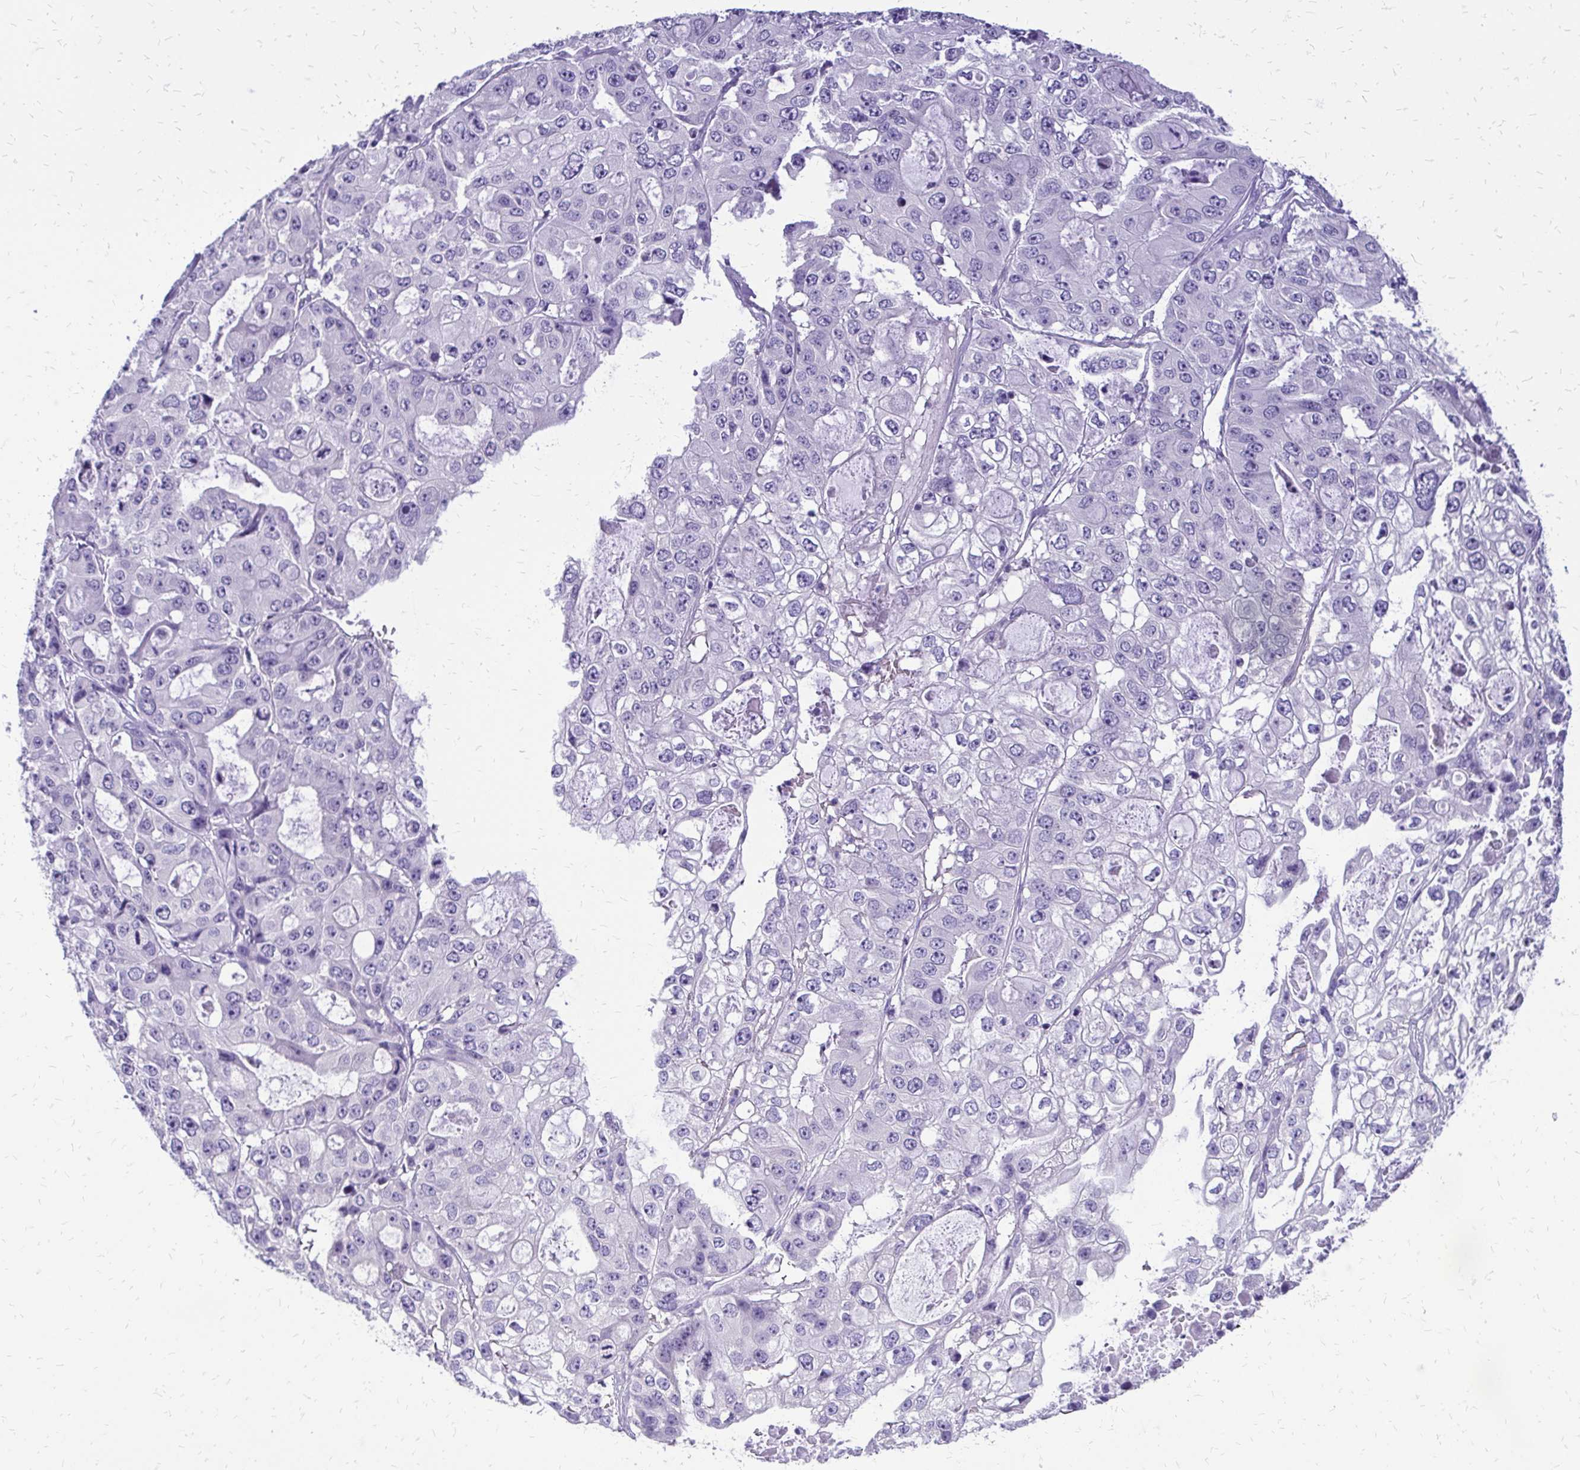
{"staining": {"intensity": "negative", "quantity": "none", "location": "none"}, "tissue": "ovarian cancer", "cell_type": "Tumor cells", "image_type": "cancer", "snomed": [{"axis": "morphology", "description": "Cystadenocarcinoma, serous, NOS"}, {"axis": "topography", "description": "Ovary"}], "caption": "An IHC histopathology image of serous cystadenocarcinoma (ovarian) is shown. There is no staining in tumor cells of serous cystadenocarcinoma (ovarian).", "gene": "SLC32A1", "patient": {"sex": "female", "age": 56}}